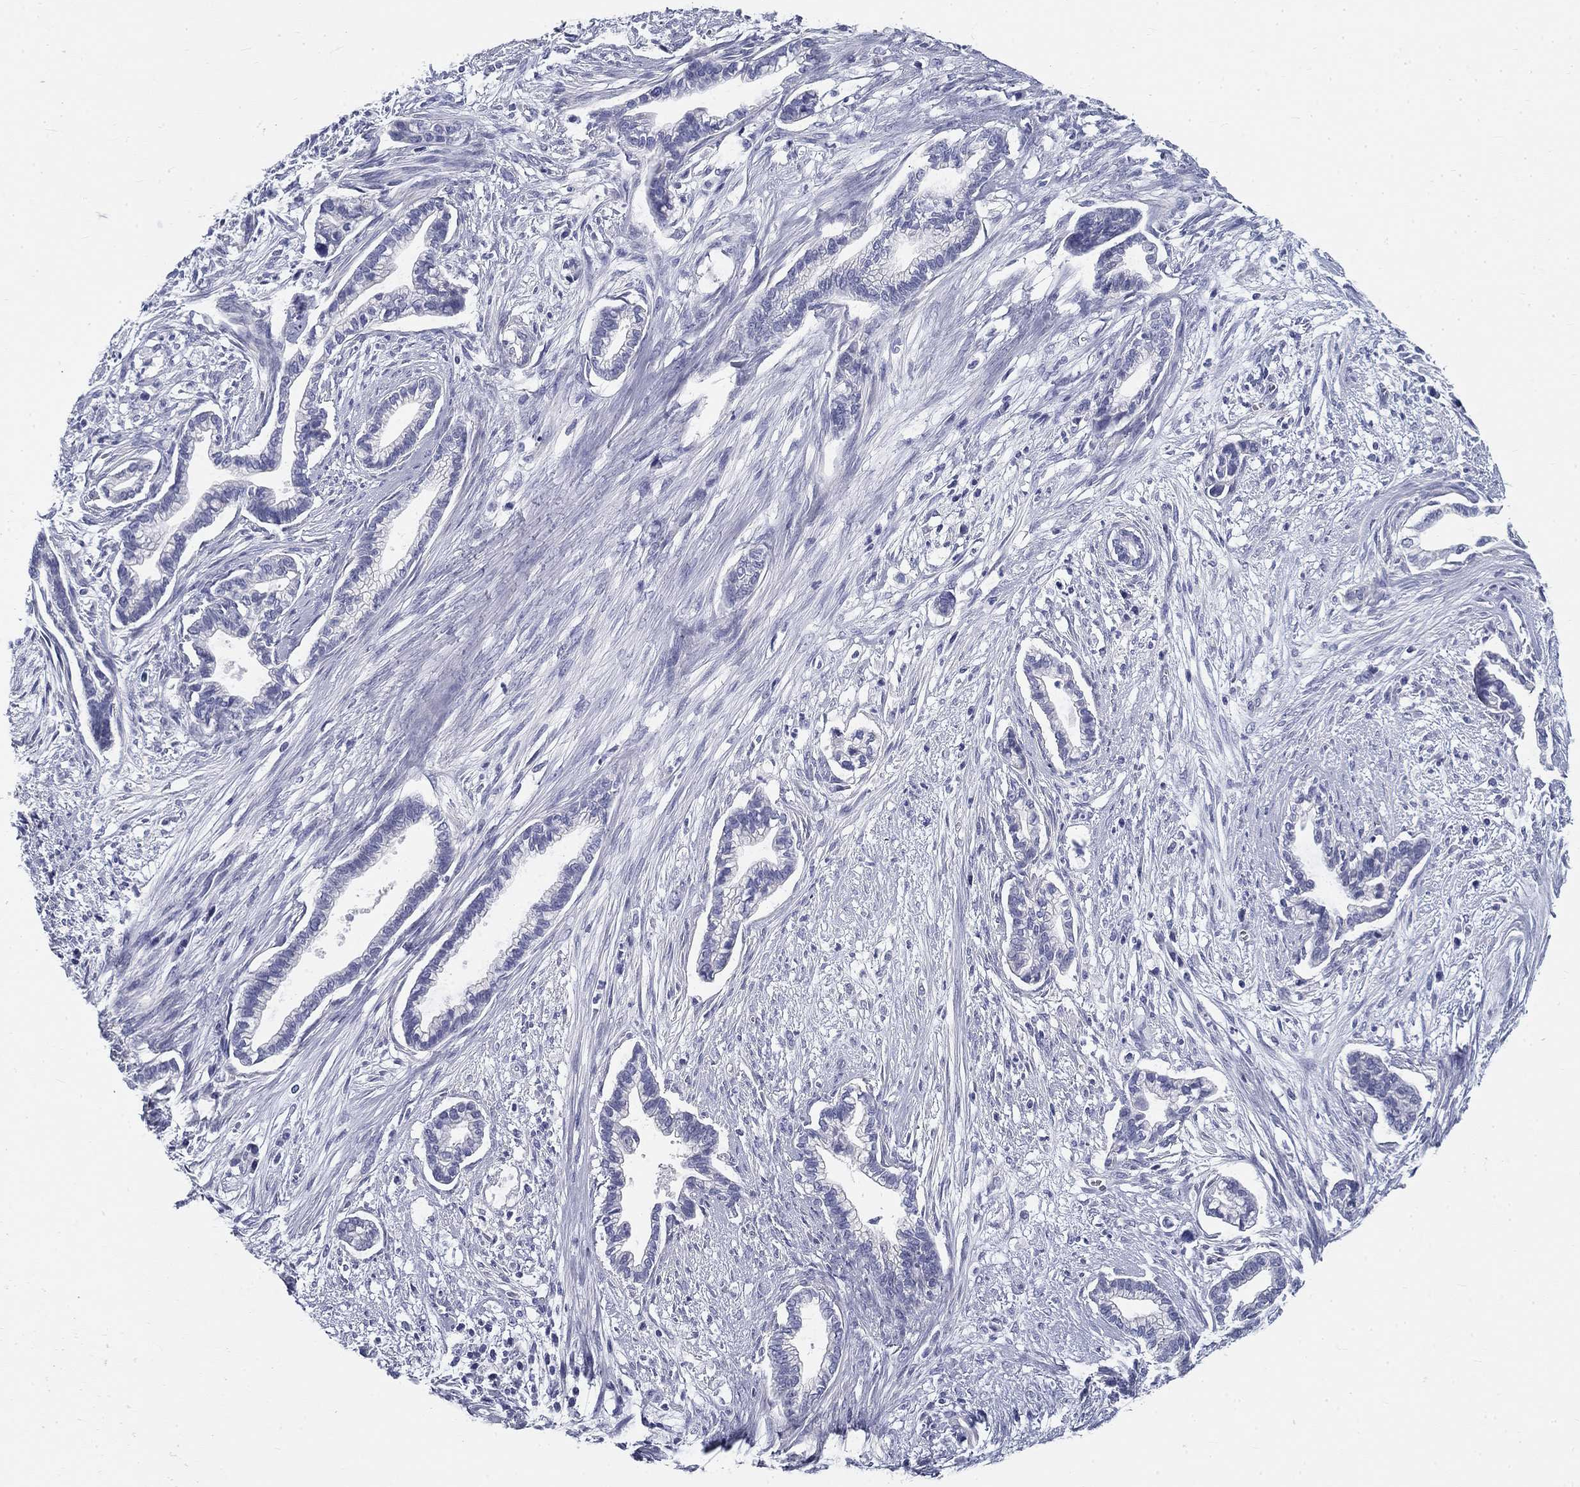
{"staining": {"intensity": "negative", "quantity": "none", "location": "none"}, "tissue": "cervical cancer", "cell_type": "Tumor cells", "image_type": "cancer", "snomed": [{"axis": "morphology", "description": "Adenocarcinoma, NOS"}, {"axis": "topography", "description": "Cervix"}], "caption": "This is a photomicrograph of immunohistochemistry (IHC) staining of cervical adenocarcinoma, which shows no expression in tumor cells. (DAB immunohistochemistry (IHC) visualized using brightfield microscopy, high magnification).", "gene": "GALNTL5", "patient": {"sex": "female", "age": 62}}